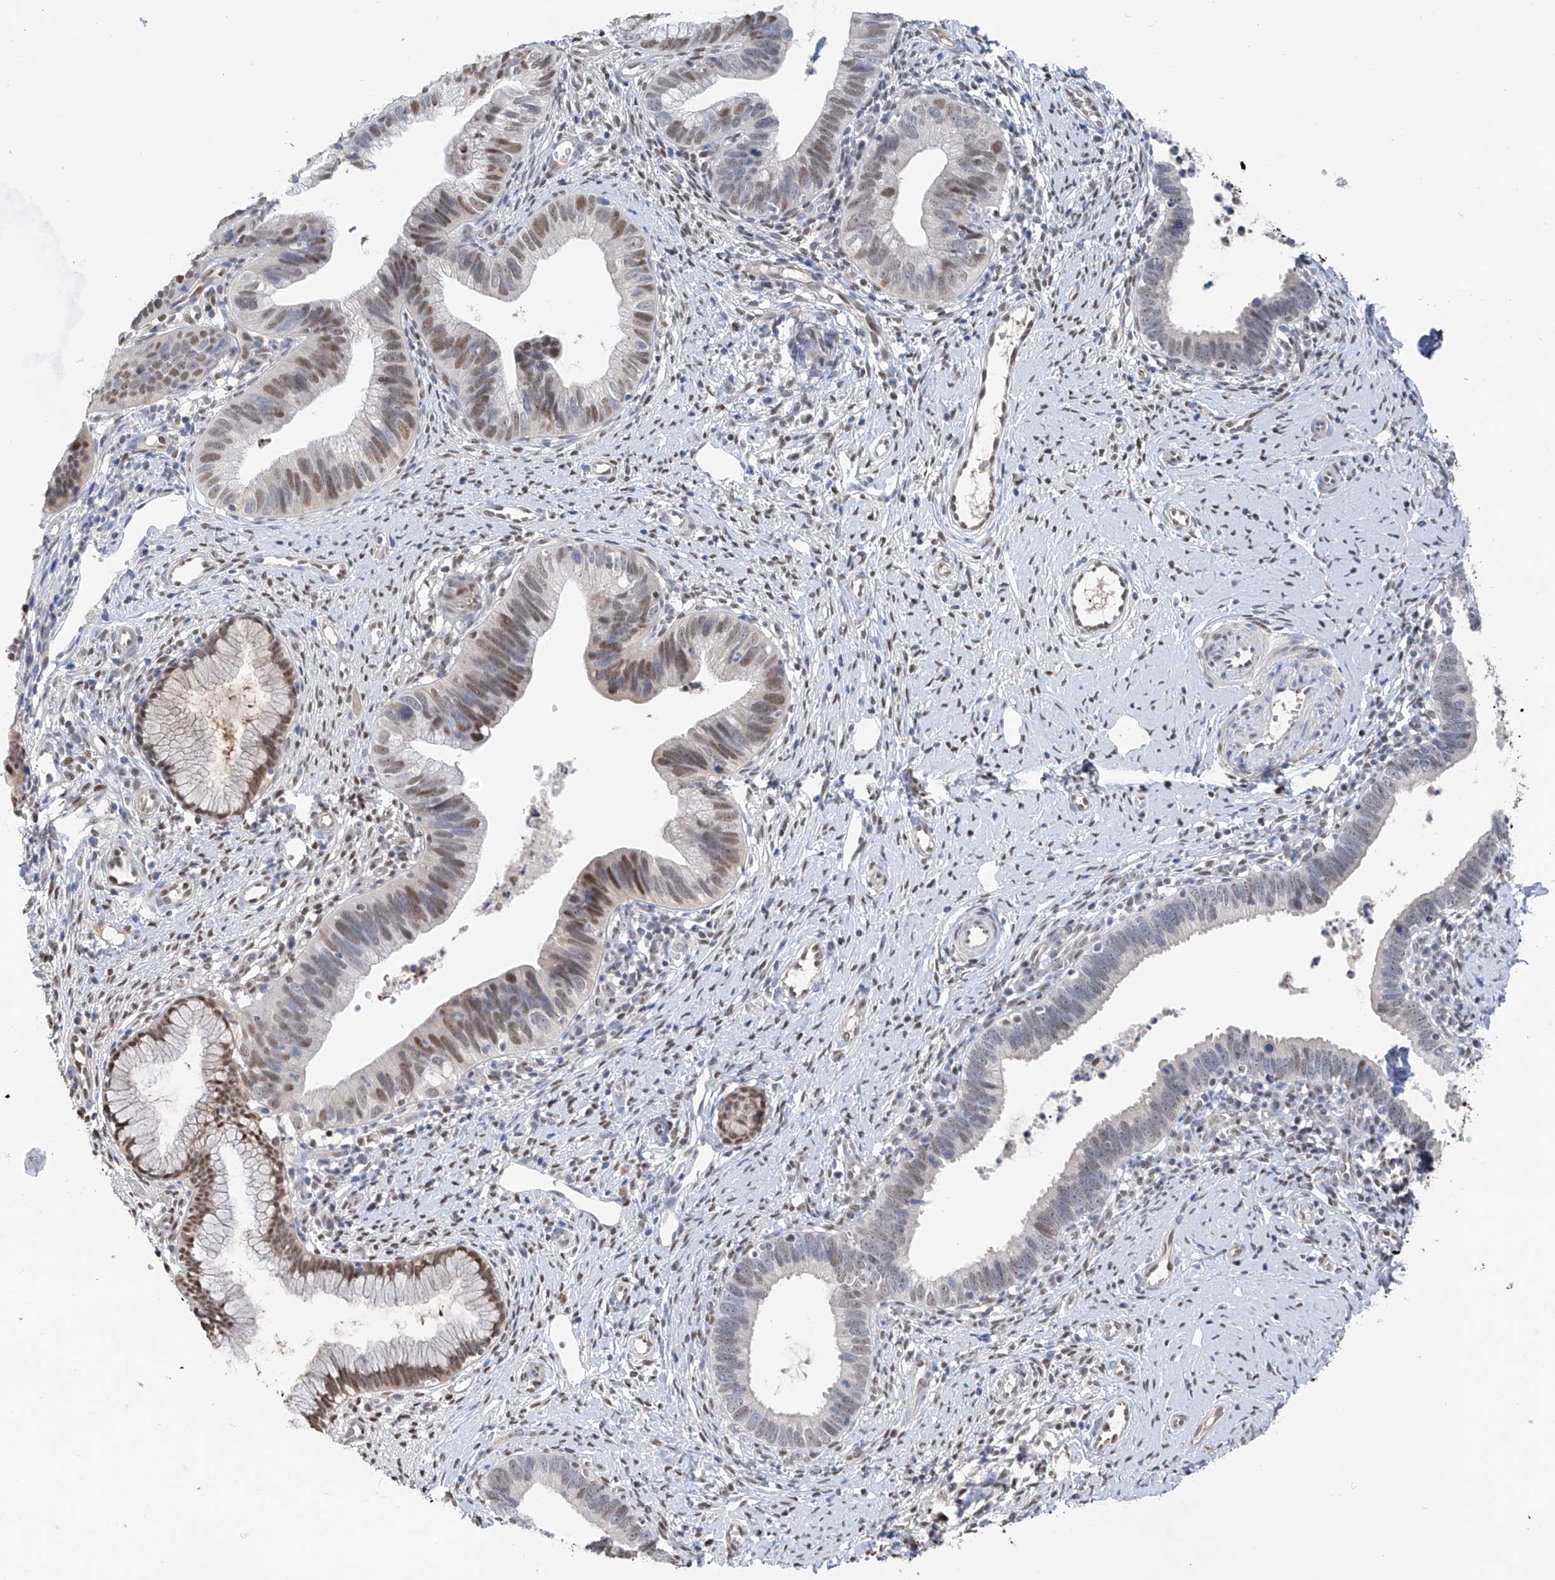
{"staining": {"intensity": "weak", "quantity": "25%-75%", "location": "nuclear"}, "tissue": "cervical cancer", "cell_type": "Tumor cells", "image_type": "cancer", "snomed": [{"axis": "morphology", "description": "Adenocarcinoma, NOS"}, {"axis": "topography", "description": "Cervix"}], "caption": "The immunohistochemical stain labels weak nuclear positivity in tumor cells of cervical cancer (adenocarcinoma) tissue.", "gene": "PMM1", "patient": {"sex": "female", "age": 36}}